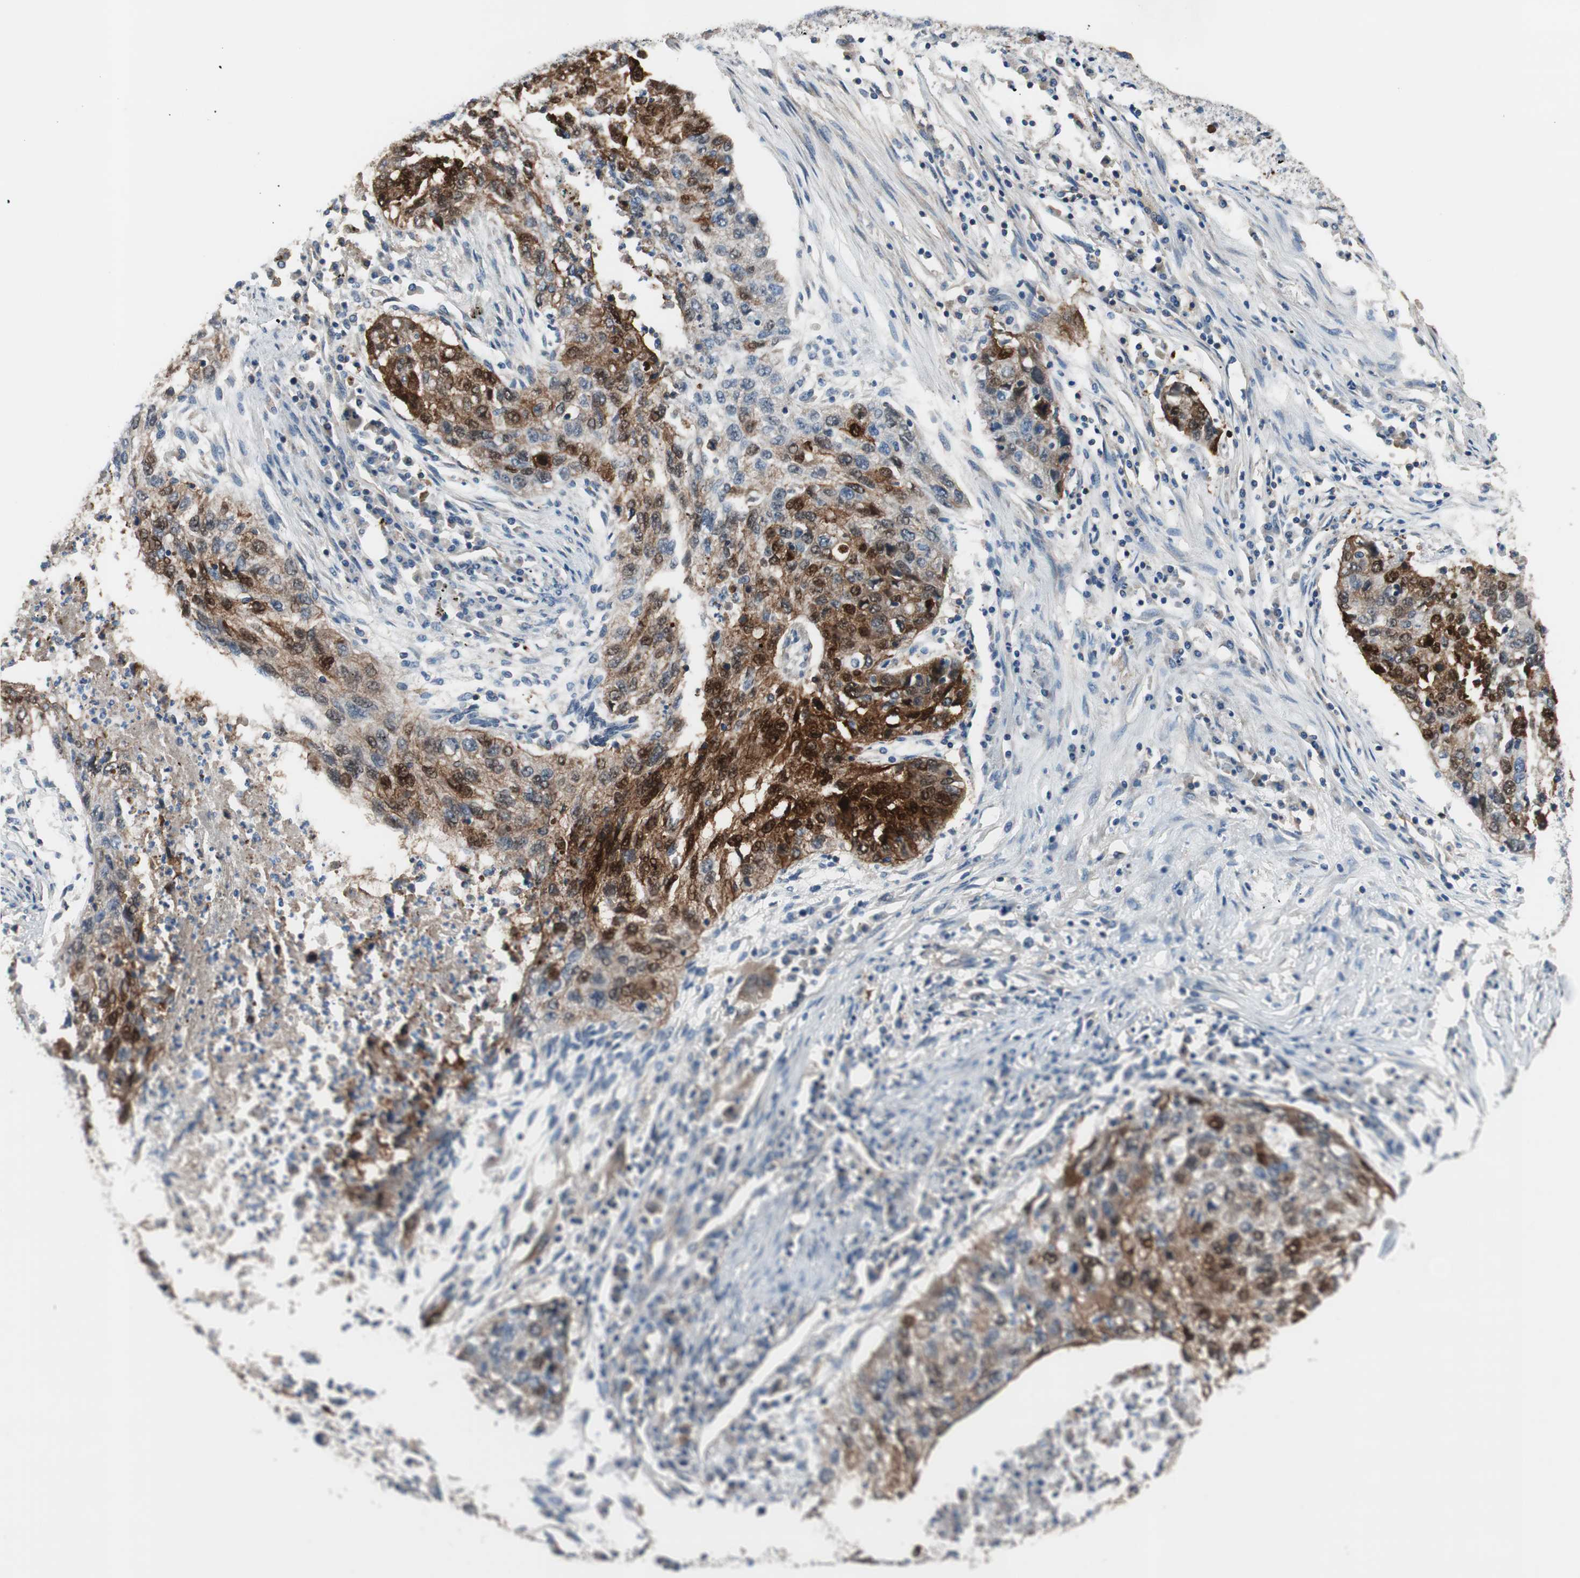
{"staining": {"intensity": "strong", "quantity": "25%-75%", "location": "cytoplasmic/membranous"}, "tissue": "lung cancer", "cell_type": "Tumor cells", "image_type": "cancer", "snomed": [{"axis": "morphology", "description": "Squamous cell carcinoma, NOS"}, {"axis": "topography", "description": "Lung"}], "caption": "Immunohistochemical staining of human lung cancer exhibits strong cytoplasmic/membranous protein expression in approximately 25%-75% of tumor cells.", "gene": "CALML3", "patient": {"sex": "female", "age": 63}}